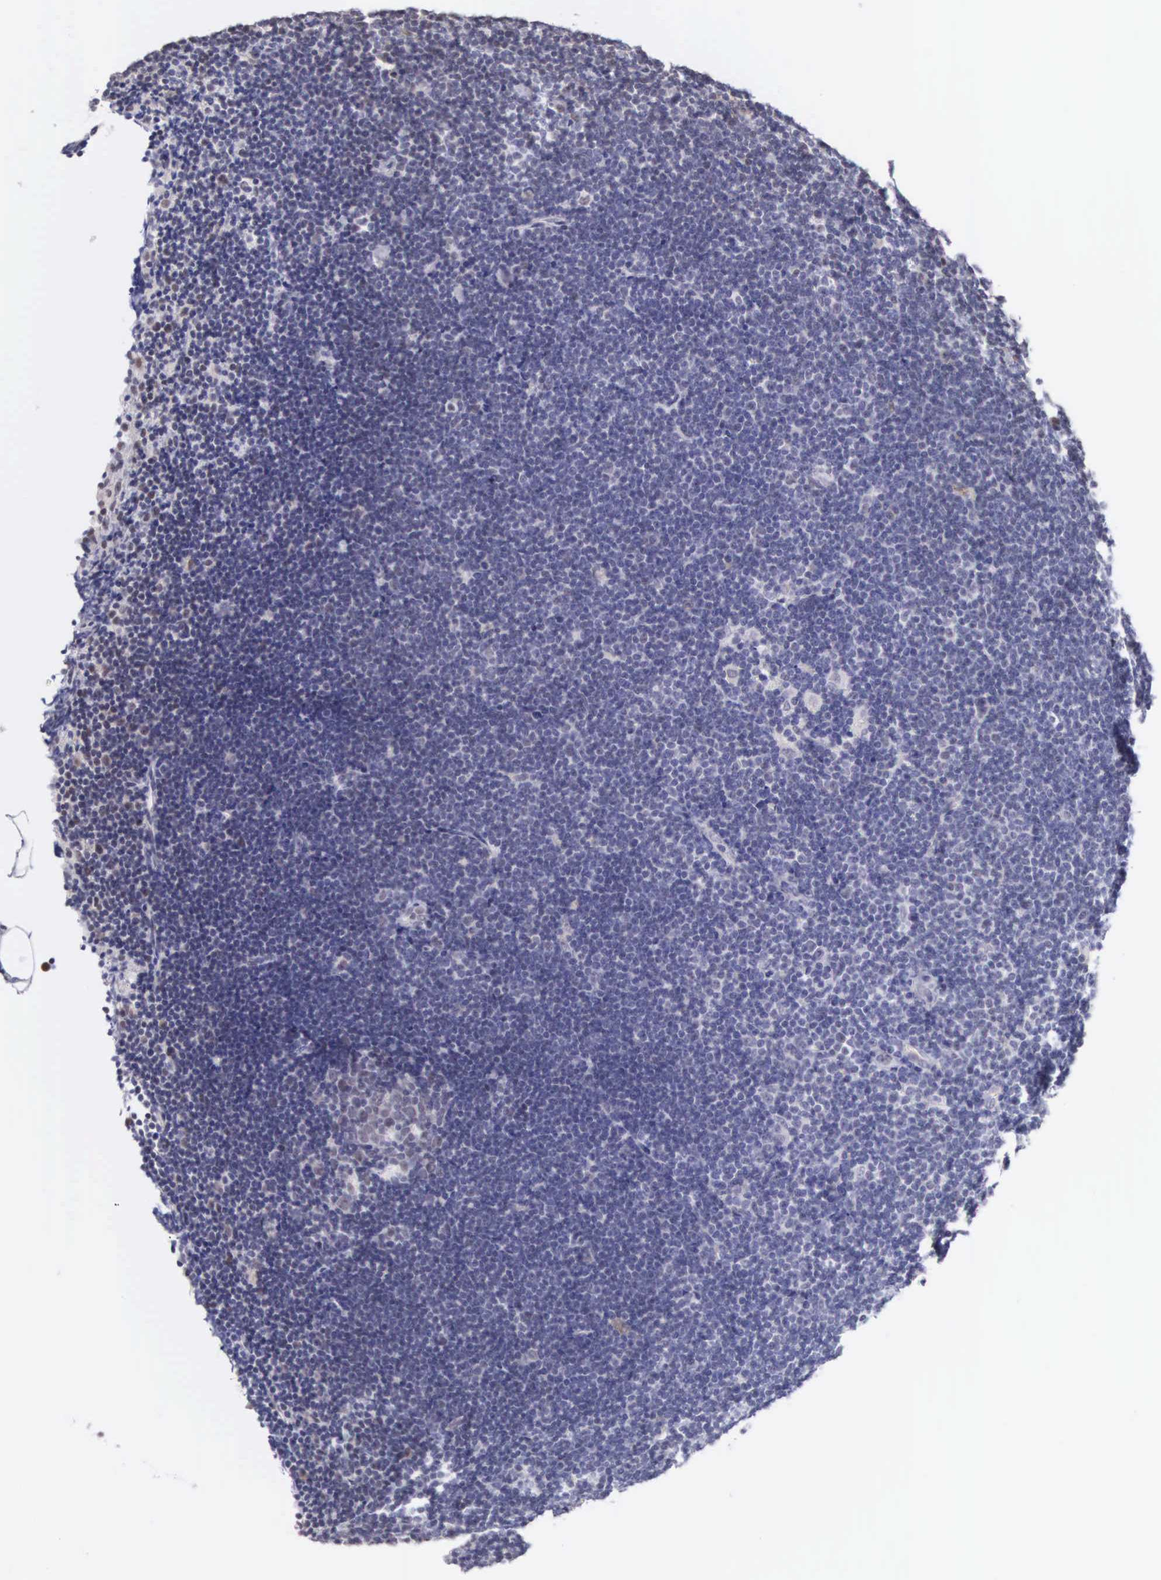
{"staining": {"intensity": "negative", "quantity": "none", "location": "none"}, "tissue": "lymphoma", "cell_type": "Tumor cells", "image_type": "cancer", "snomed": [{"axis": "morphology", "description": "Malignant lymphoma, non-Hodgkin's type, Low grade"}, {"axis": "topography", "description": "Lymph node"}], "caption": "The IHC histopathology image has no significant expression in tumor cells of low-grade malignant lymphoma, non-Hodgkin's type tissue.", "gene": "HMGXB4", "patient": {"sex": "female", "age": 51}}